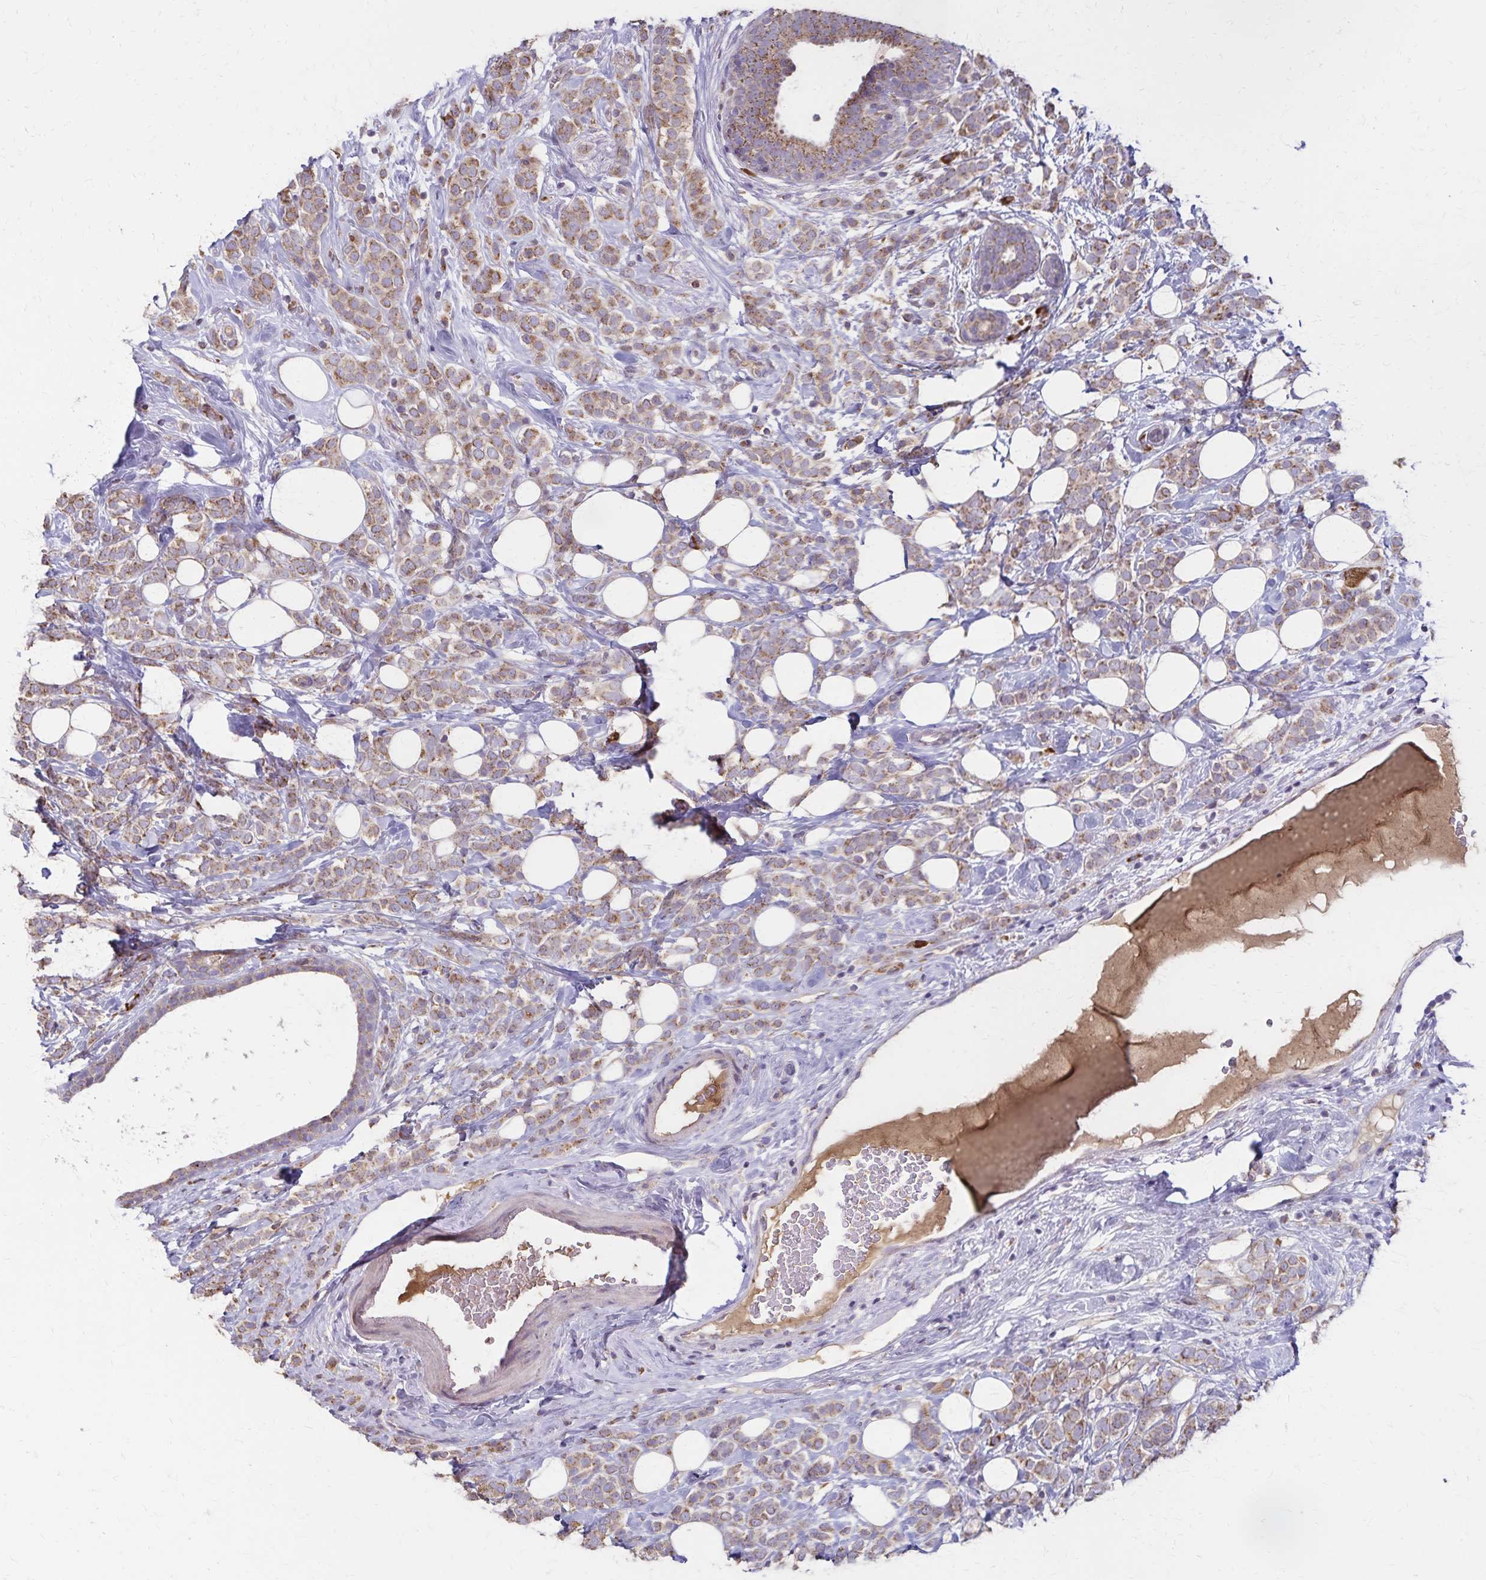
{"staining": {"intensity": "moderate", "quantity": ">75%", "location": "cytoplasmic/membranous"}, "tissue": "breast cancer", "cell_type": "Tumor cells", "image_type": "cancer", "snomed": [{"axis": "morphology", "description": "Lobular carcinoma"}, {"axis": "topography", "description": "Breast"}], "caption": "Protein positivity by IHC displays moderate cytoplasmic/membranous expression in about >75% of tumor cells in breast lobular carcinoma.", "gene": "RNF10", "patient": {"sex": "female", "age": 49}}